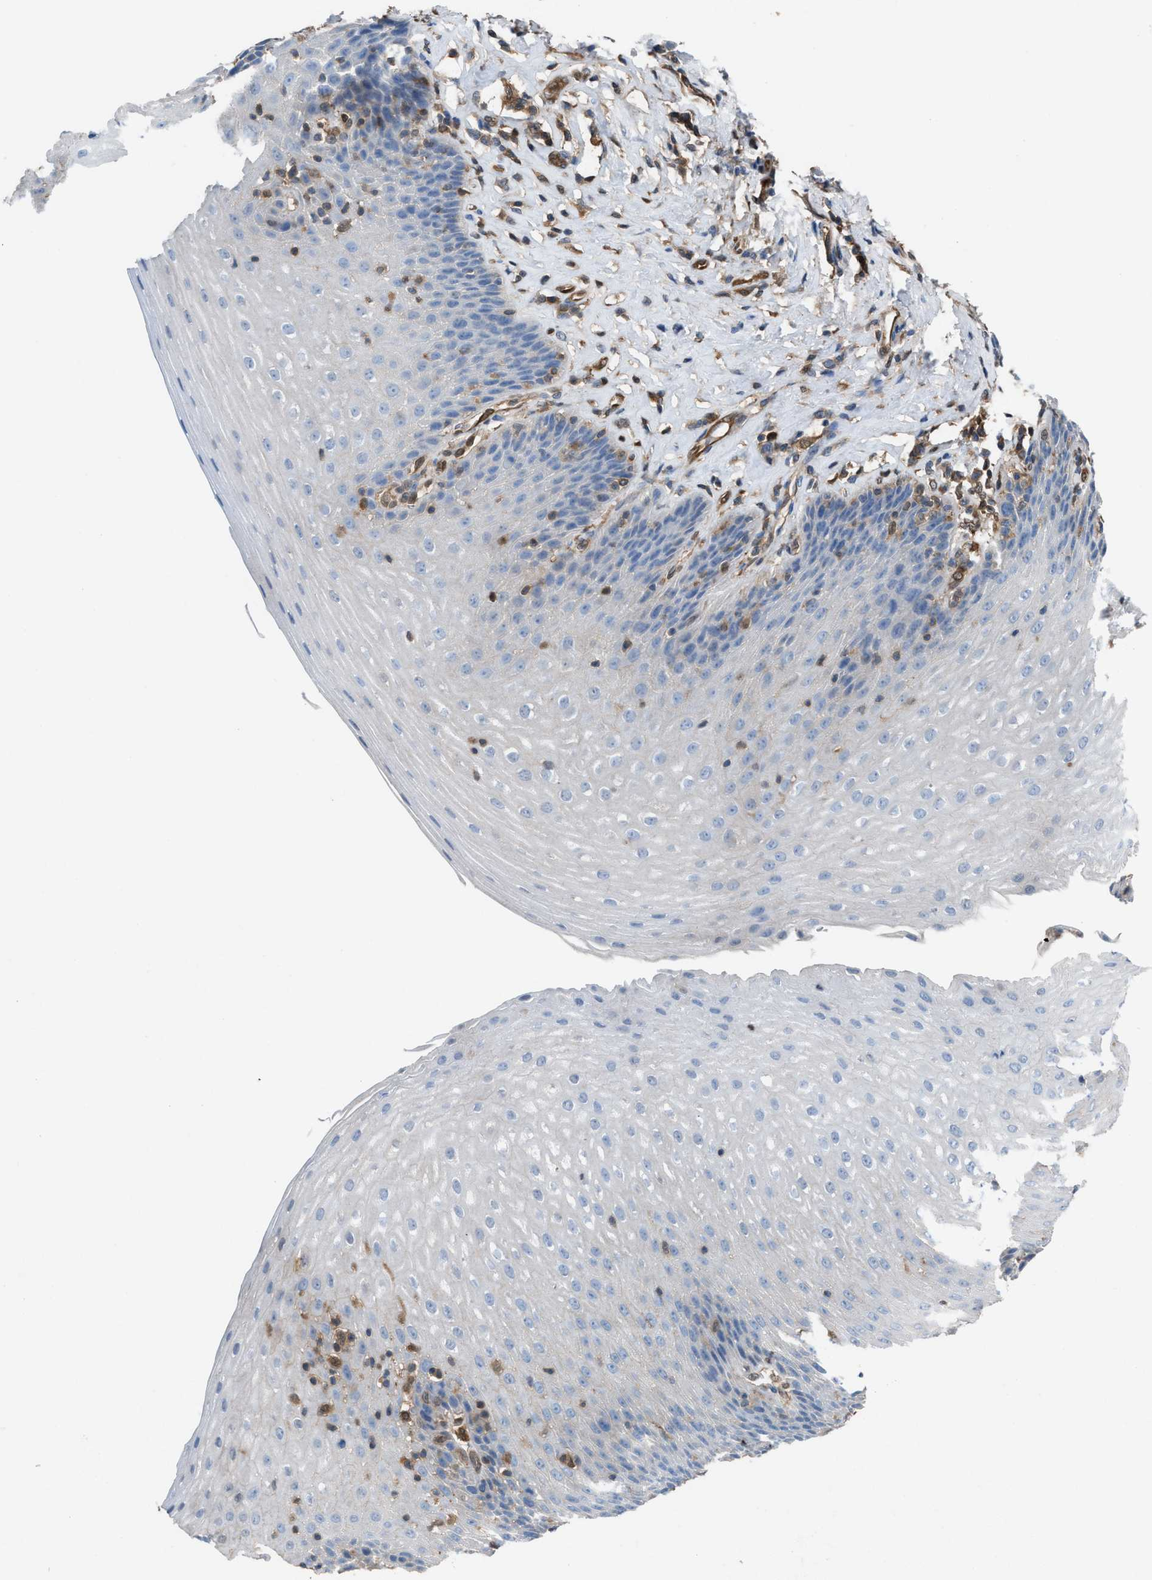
{"staining": {"intensity": "negative", "quantity": "none", "location": "none"}, "tissue": "esophagus", "cell_type": "Squamous epithelial cells", "image_type": "normal", "snomed": [{"axis": "morphology", "description": "Normal tissue, NOS"}, {"axis": "topography", "description": "Esophagus"}], "caption": "Squamous epithelial cells are negative for brown protein staining in normal esophagus. The staining was performed using DAB to visualize the protein expression in brown, while the nuclei were stained in blue with hematoxylin (Magnification: 20x).", "gene": "TPK1", "patient": {"sex": "female", "age": 61}}